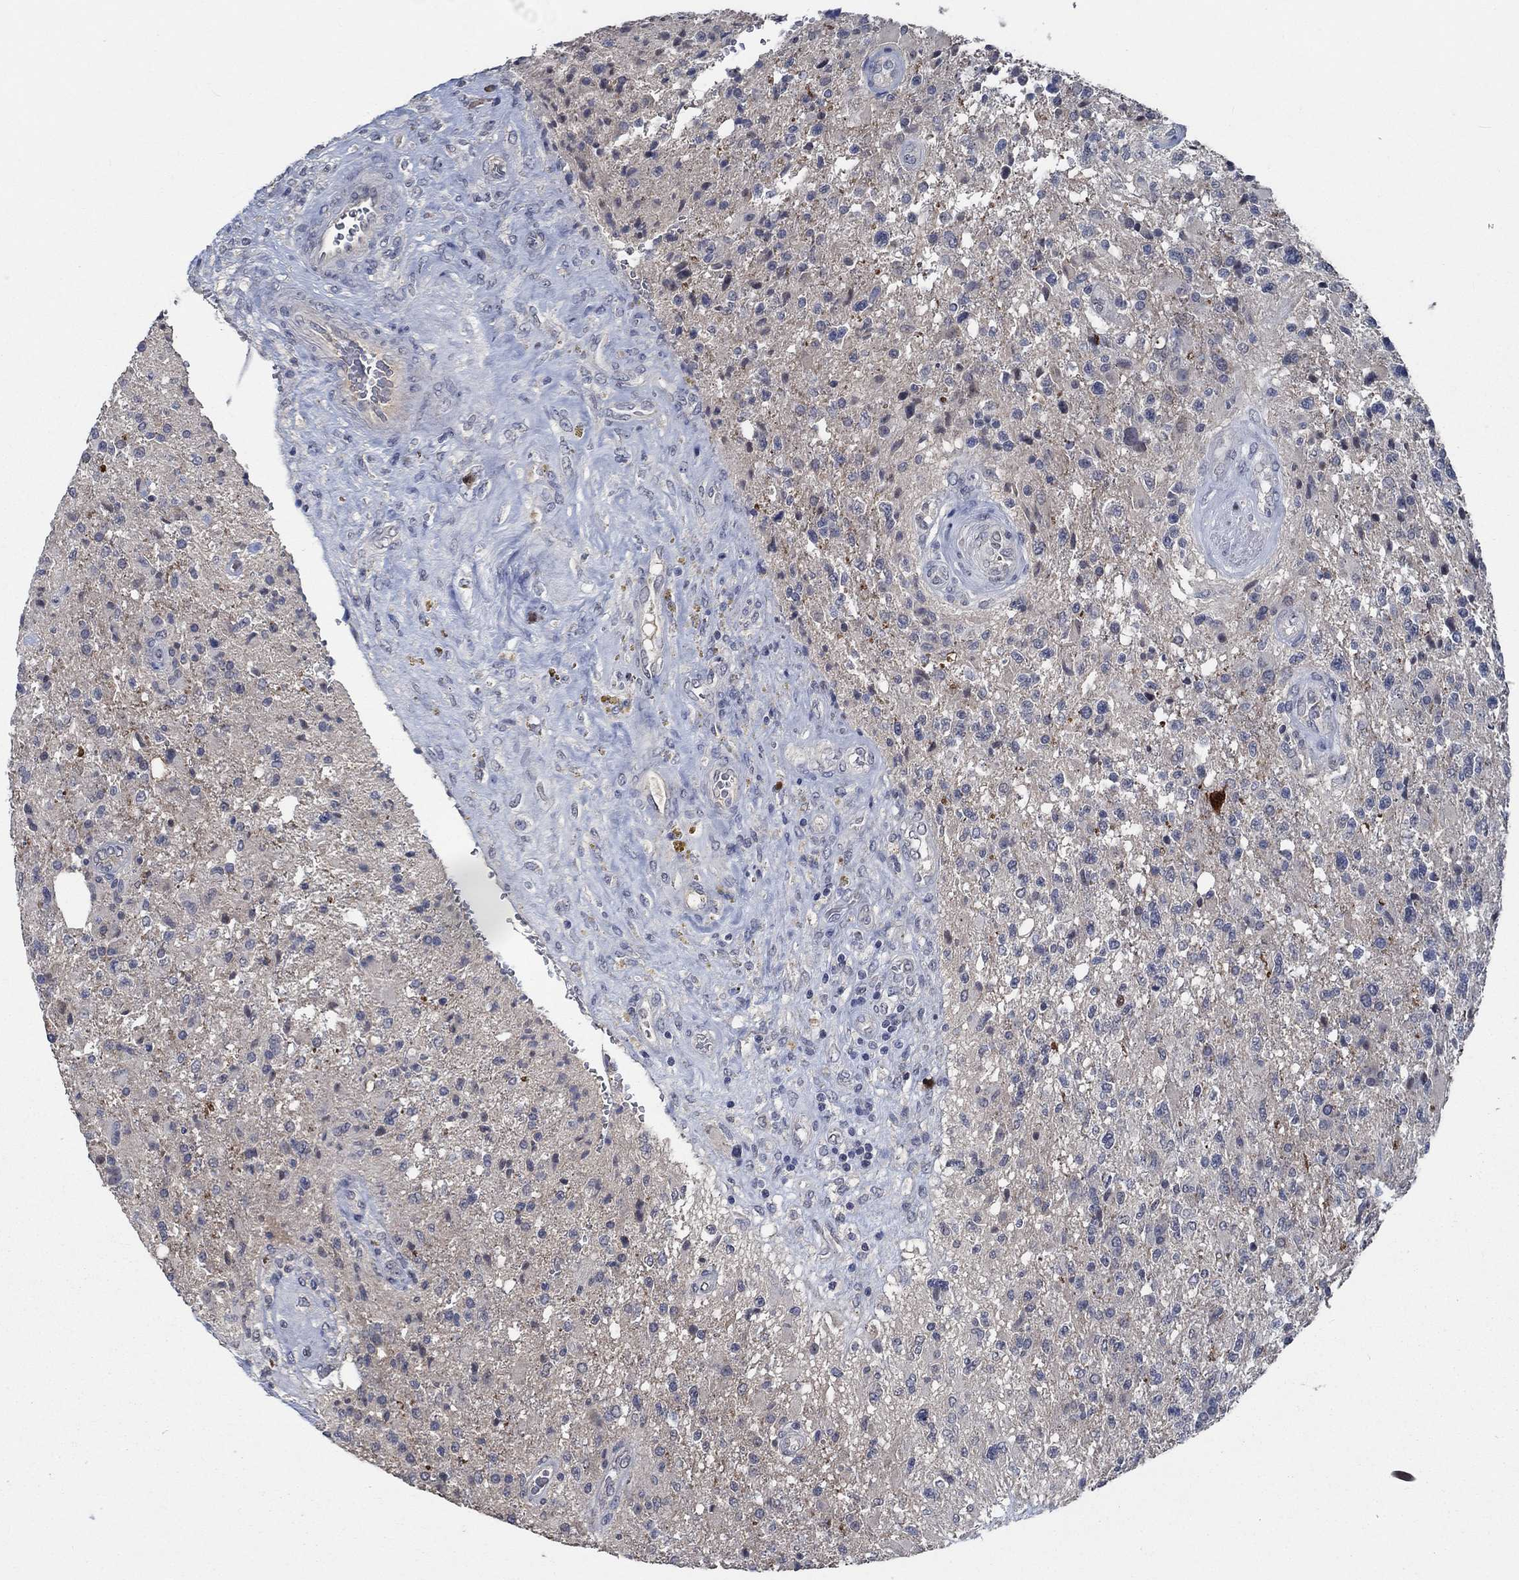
{"staining": {"intensity": "negative", "quantity": "none", "location": "none"}, "tissue": "glioma", "cell_type": "Tumor cells", "image_type": "cancer", "snomed": [{"axis": "morphology", "description": "Glioma, malignant, High grade"}, {"axis": "topography", "description": "Brain"}], "caption": "IHC of malignant high-grade glioma exhibits no expression in tumor cells.", "gene": "OBSCN", "patient": {"sex": "male", "age": 56}}